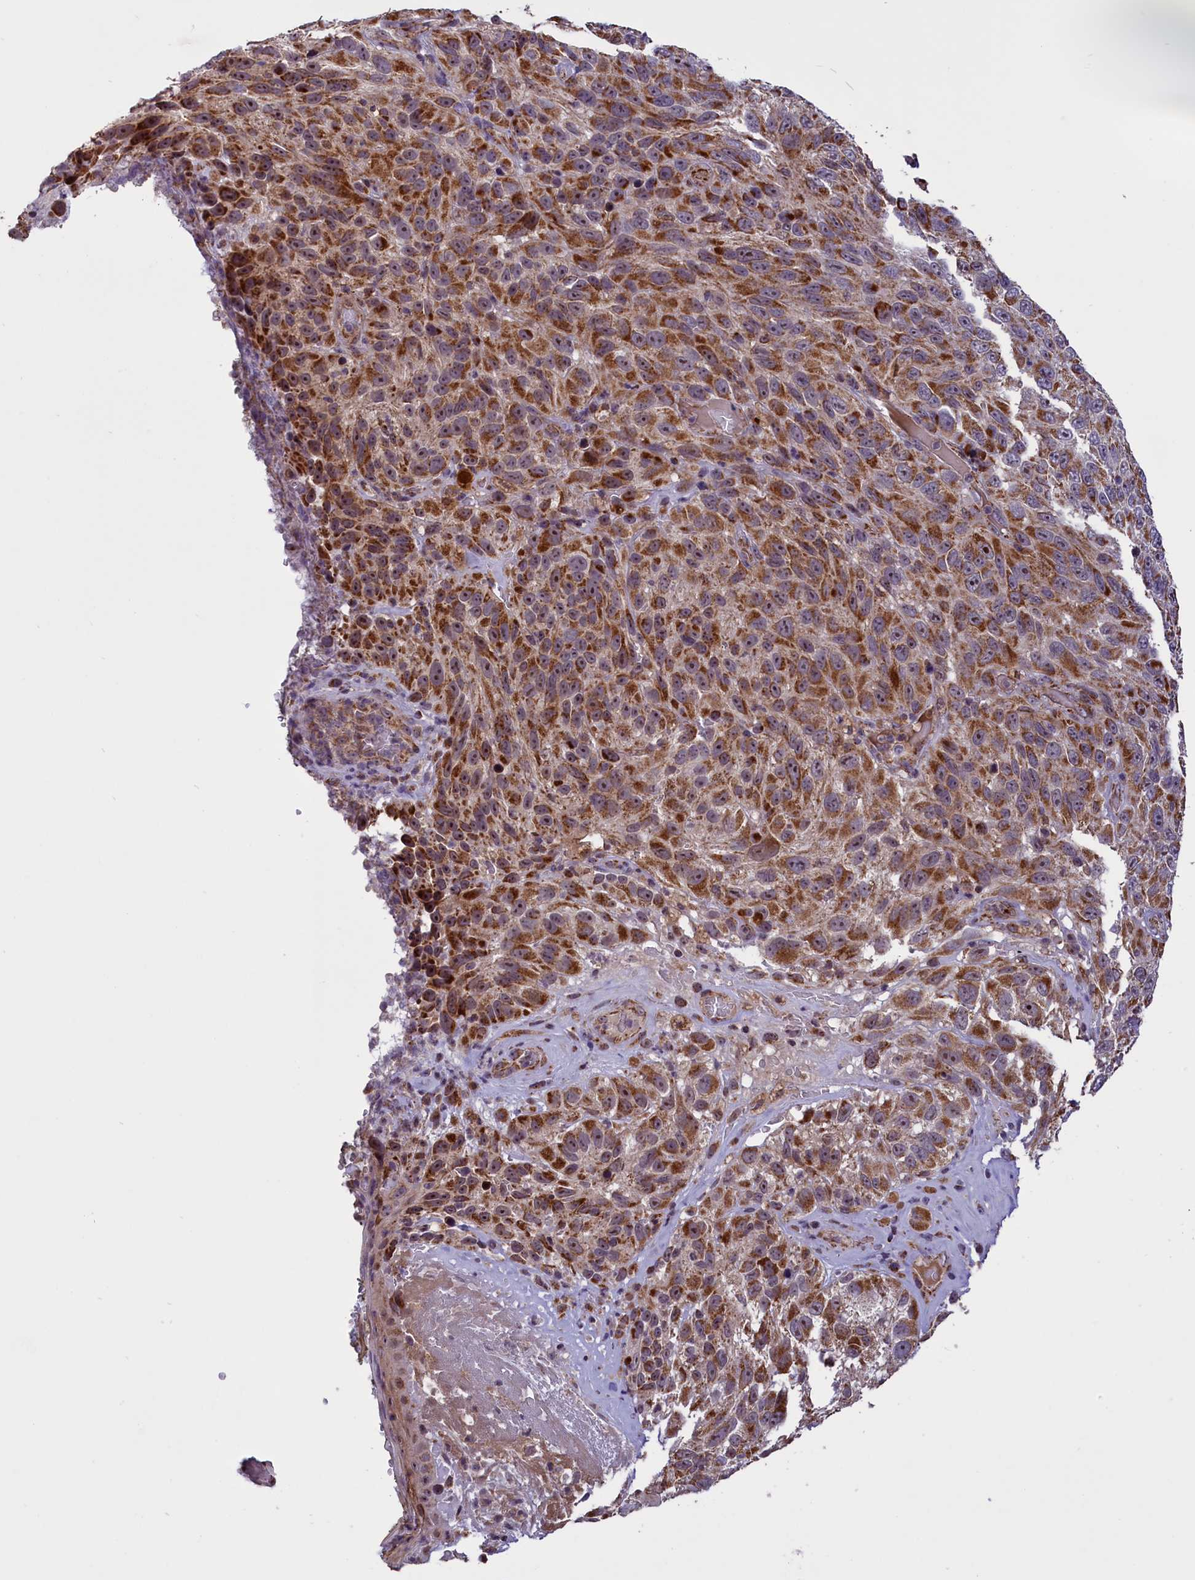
{"staining": {"intensity": "moderate", "quantity": ">75%", "location": "cytoplasmic/membranous"}, "tissue": "melanoma", "cell_type": "Tumor cells", "image_type": "cancer", "snomed": [{"axis": "morphology", "description": "Malignant melanoma, NOS"}, {"axis": "topography", "description": "Skin"}], "caption": "A photomicrograph showing moderate cytoplasmic/membranous expression in about >75% of tumor cells in malignant melanoma, as visualized by brown immunohistochemical staining.", "gene": "GLRX5", "patient": {"sex": "female", "age": 96}}